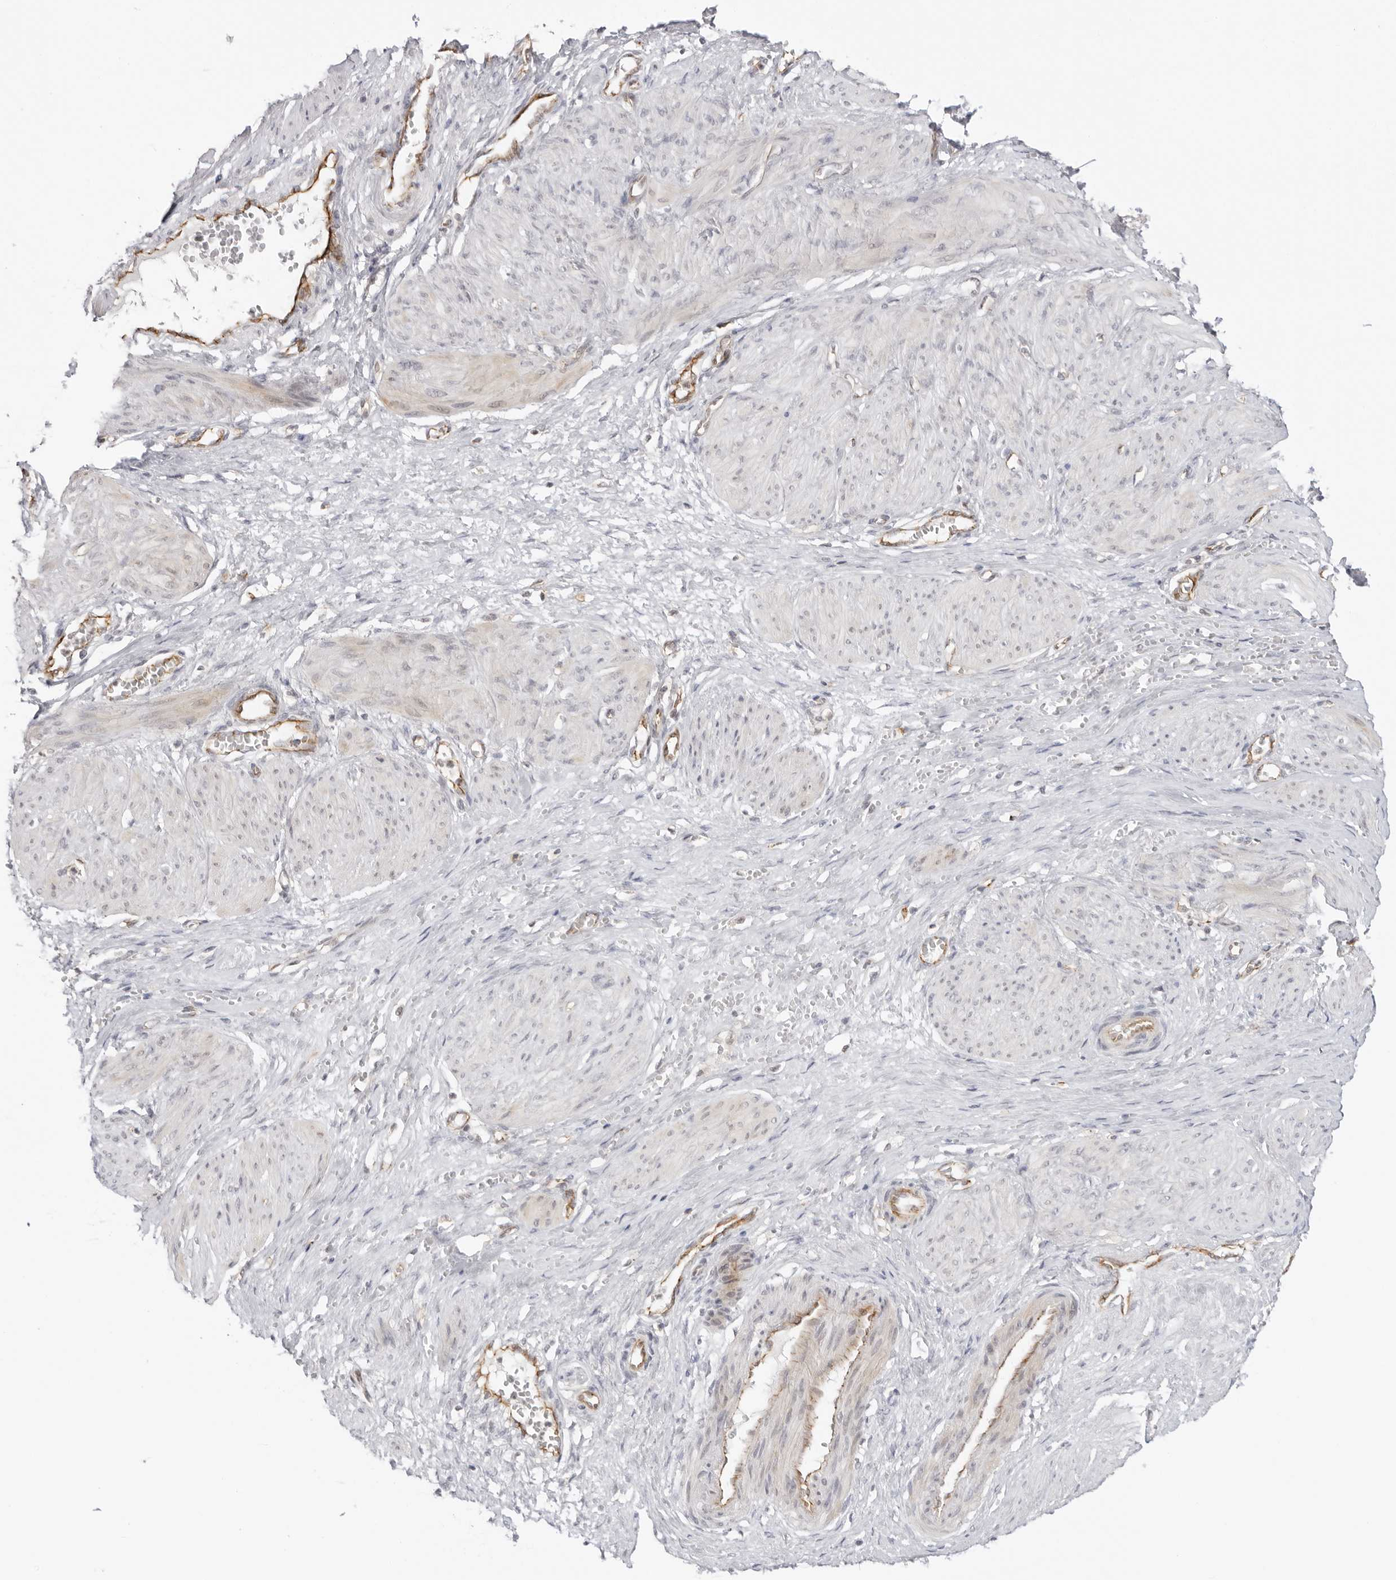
{"staining": {"intensity": "weak", "quantity": "25%-75%", "location": "cytoplasmic/membranous"}, "tissue": "smooth muscle", "cell_type": "Smooth muscle cells", "image_type": "normal", "snomed": [{"axis": "morphology", "description": "Normal tissue, NOS"}, {"axis": "topography", "description": "Endometrium"}], "caption": "Protein expression analysis of unremarkable smooth muscle shows weak cytoplasmic/membranous positivity in about 25%-75% of smooth muscle cells. (brown staining indicates protein expression, while blue staining denotes nuclei).", "gene": "TRAPPC3", "patient": {"sex": "female", "age": 33}}